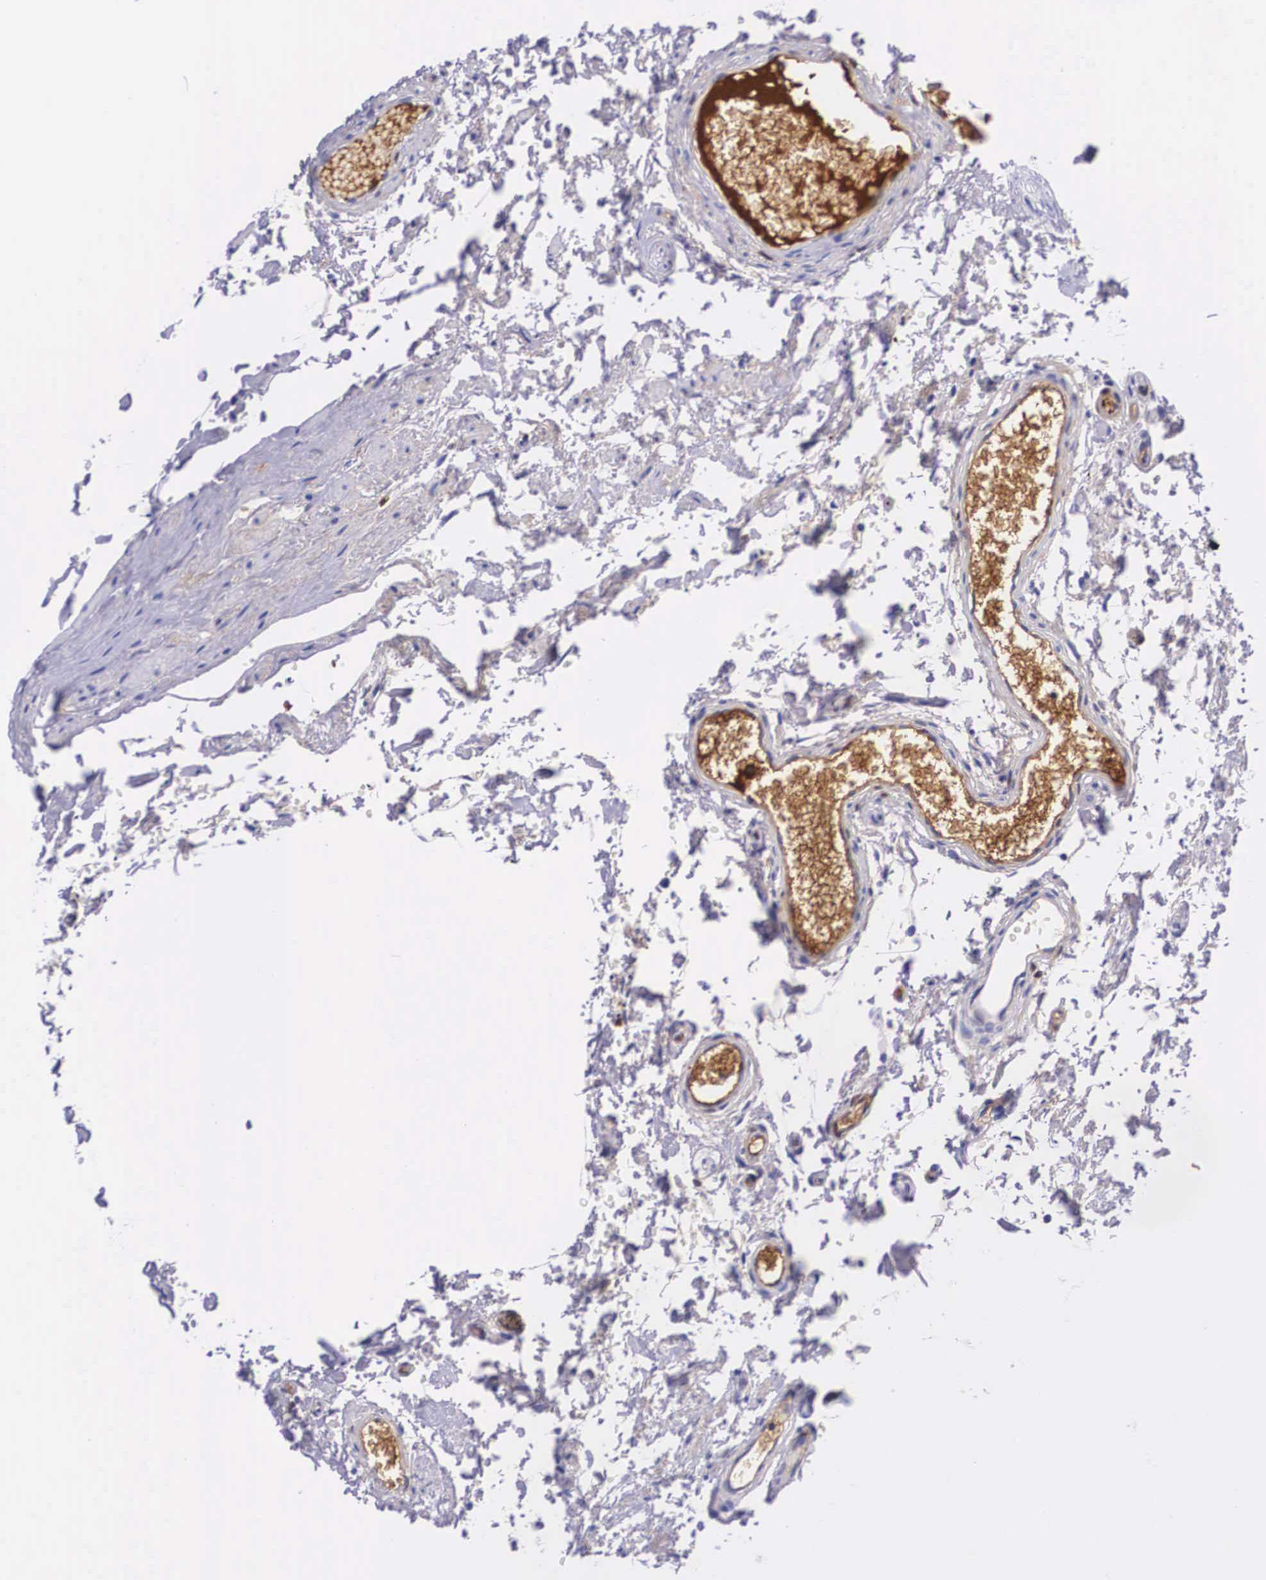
{"staining": {"intensity": "negative", "quantity": "none", "location": "none"}, "tissue": "epididymis", "cell_type": "Glandular cells", "image_type": "normal", "snomed": [{"axis": "morphology", "description": "Normal tissue, NOS"}, {"axis": "topography", "description": "Epididymis"}], "caption": "Protein analysis of benign epididymis displays no significant positivity in glandular cells.", "gene": "PLG", "patient": {"sex": "male", "age": 77}}